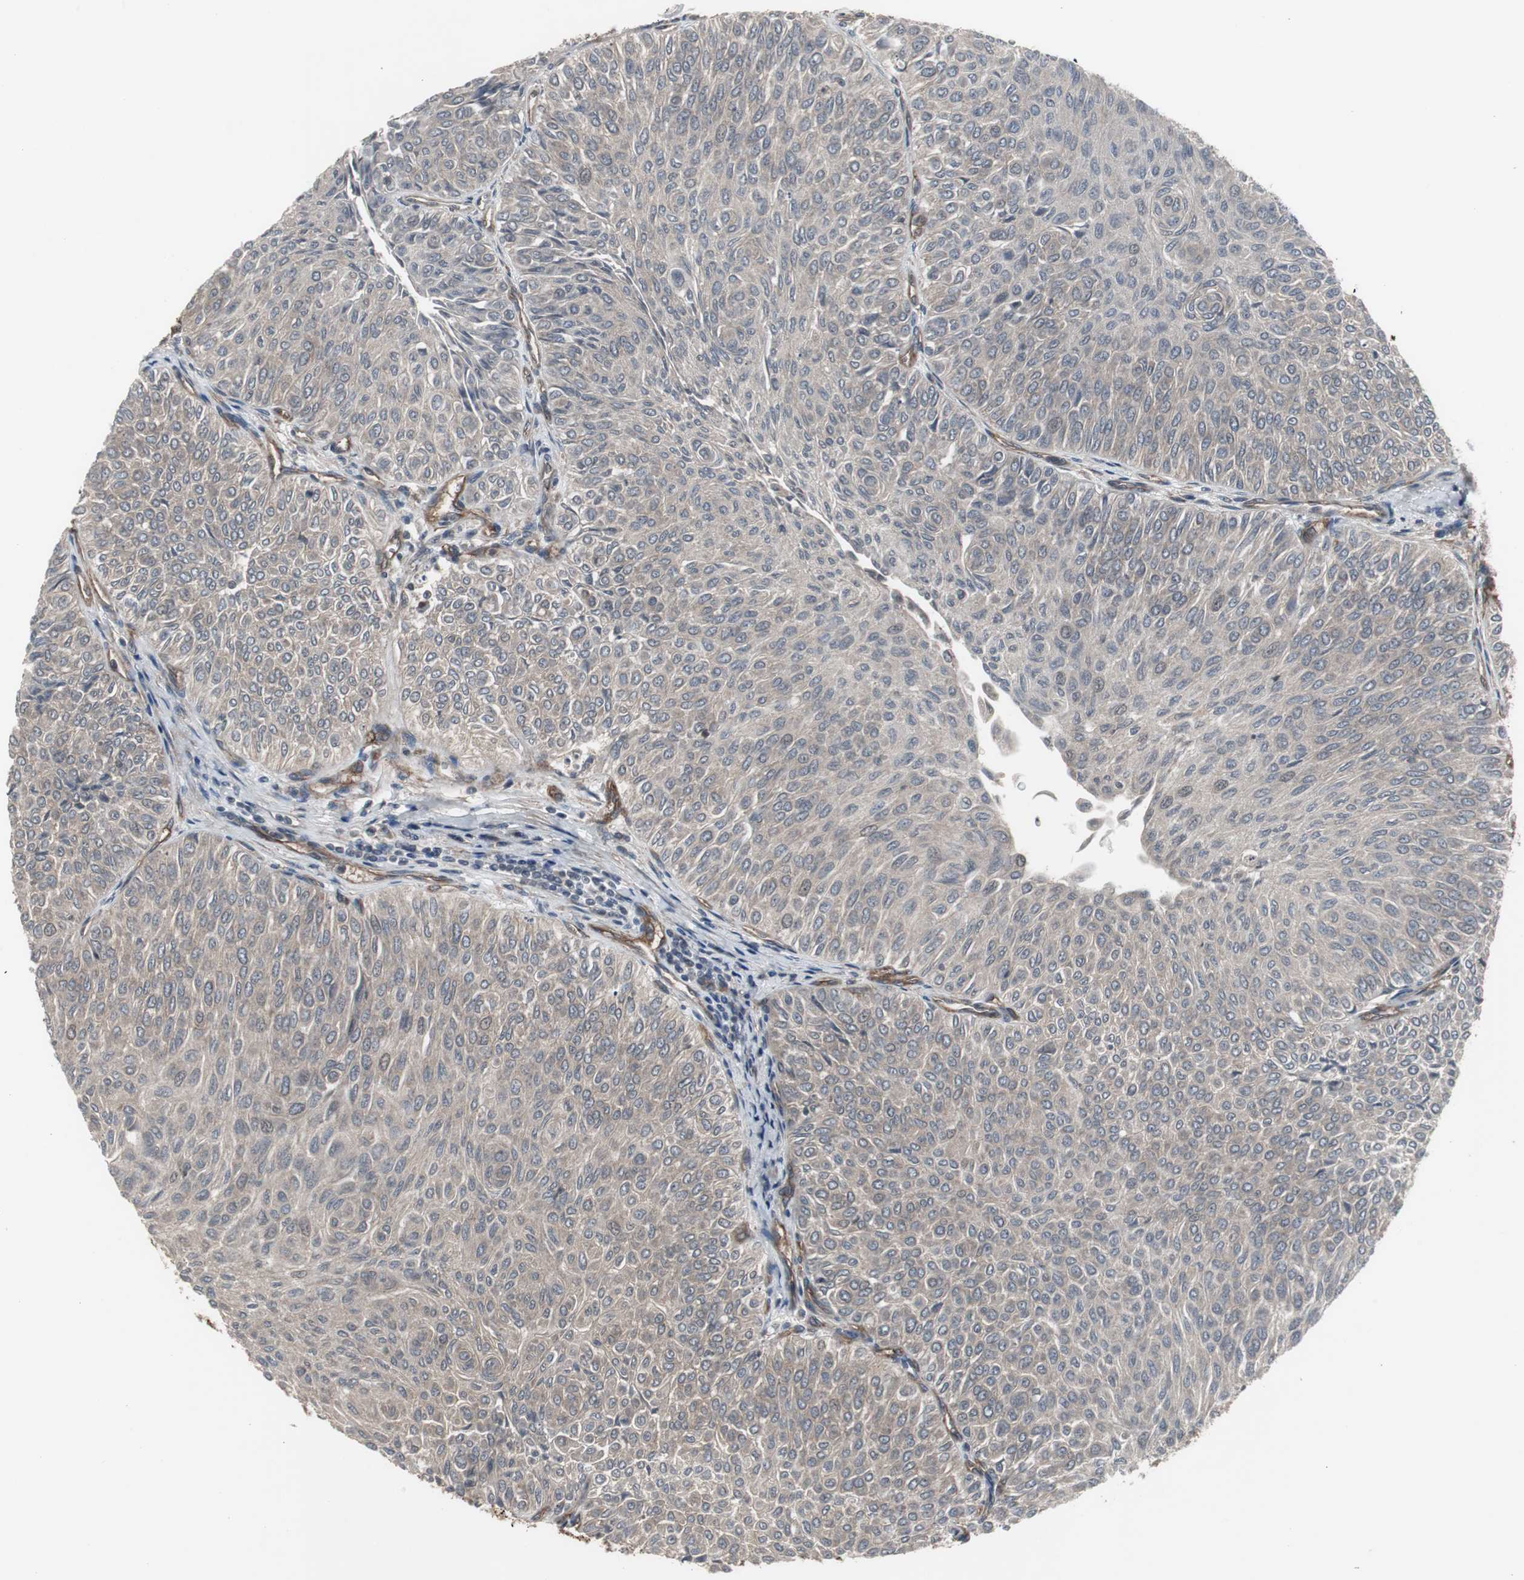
{"staining": {"intensity": "weak", "quantity": ">75%", "location": "cytoplasmic/membranous"}, "tissue": "urothelial cancer", "cell_type": "Tumor cells", "image_type": "cancer", "snomed": [{"axis": "morphology", "description": "Urothelial carcinoma, Low grade"}, {"axis": "topography", "description": "Urinary bladder"}], "caption": "This histopathology image shows IHC staining of human urothelial cancer, with low weak cytoplasmic/membranous staining in approximately >75% of tumor cells.", "gene": "ATP2B2", "patient": {"sex": "male", "age": 78}}